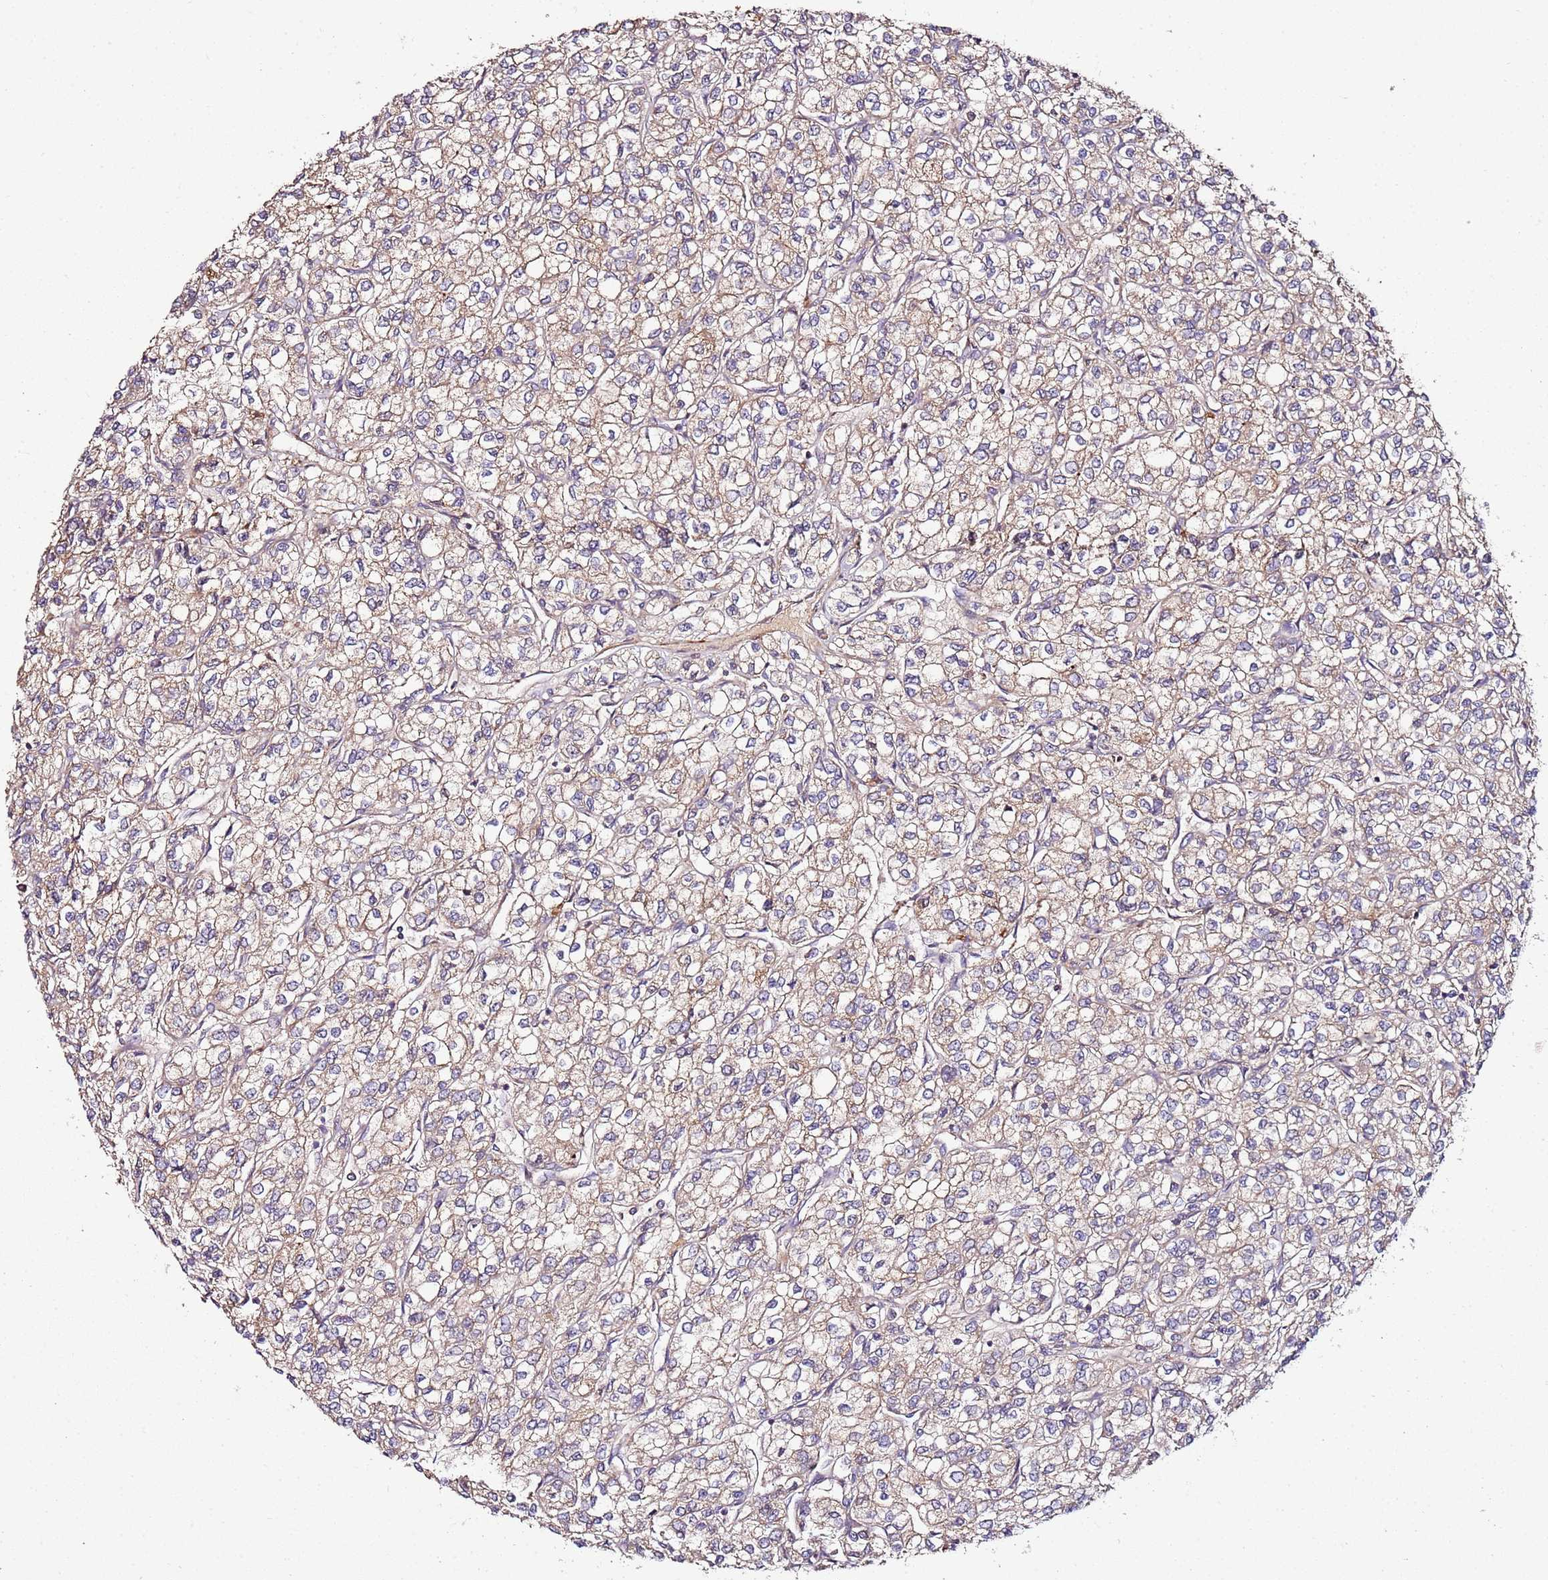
{"staining": {"intensity": "weak", "quantity": "25%-75%", "location": "cytoplasmic/membranous"}, "tissue": "renal cancer", "cell_type": "Tumor cells", "image_type": "cancer", "snomed": [{"axis": "morphology", "description": "Adenocarcinoma, NOS"}, {"axis": "topography", "description": "Kidney"}], "caption": "Immunohistochemistry of renal cancer (adenocarcinoma) demonstrates low levels of weak cytoplasmic/membranous staining in approximately 25%-75% of tumor cells.", "gene": "KRTAP21-3", "patient": {"sex": "male", "age": 80}}